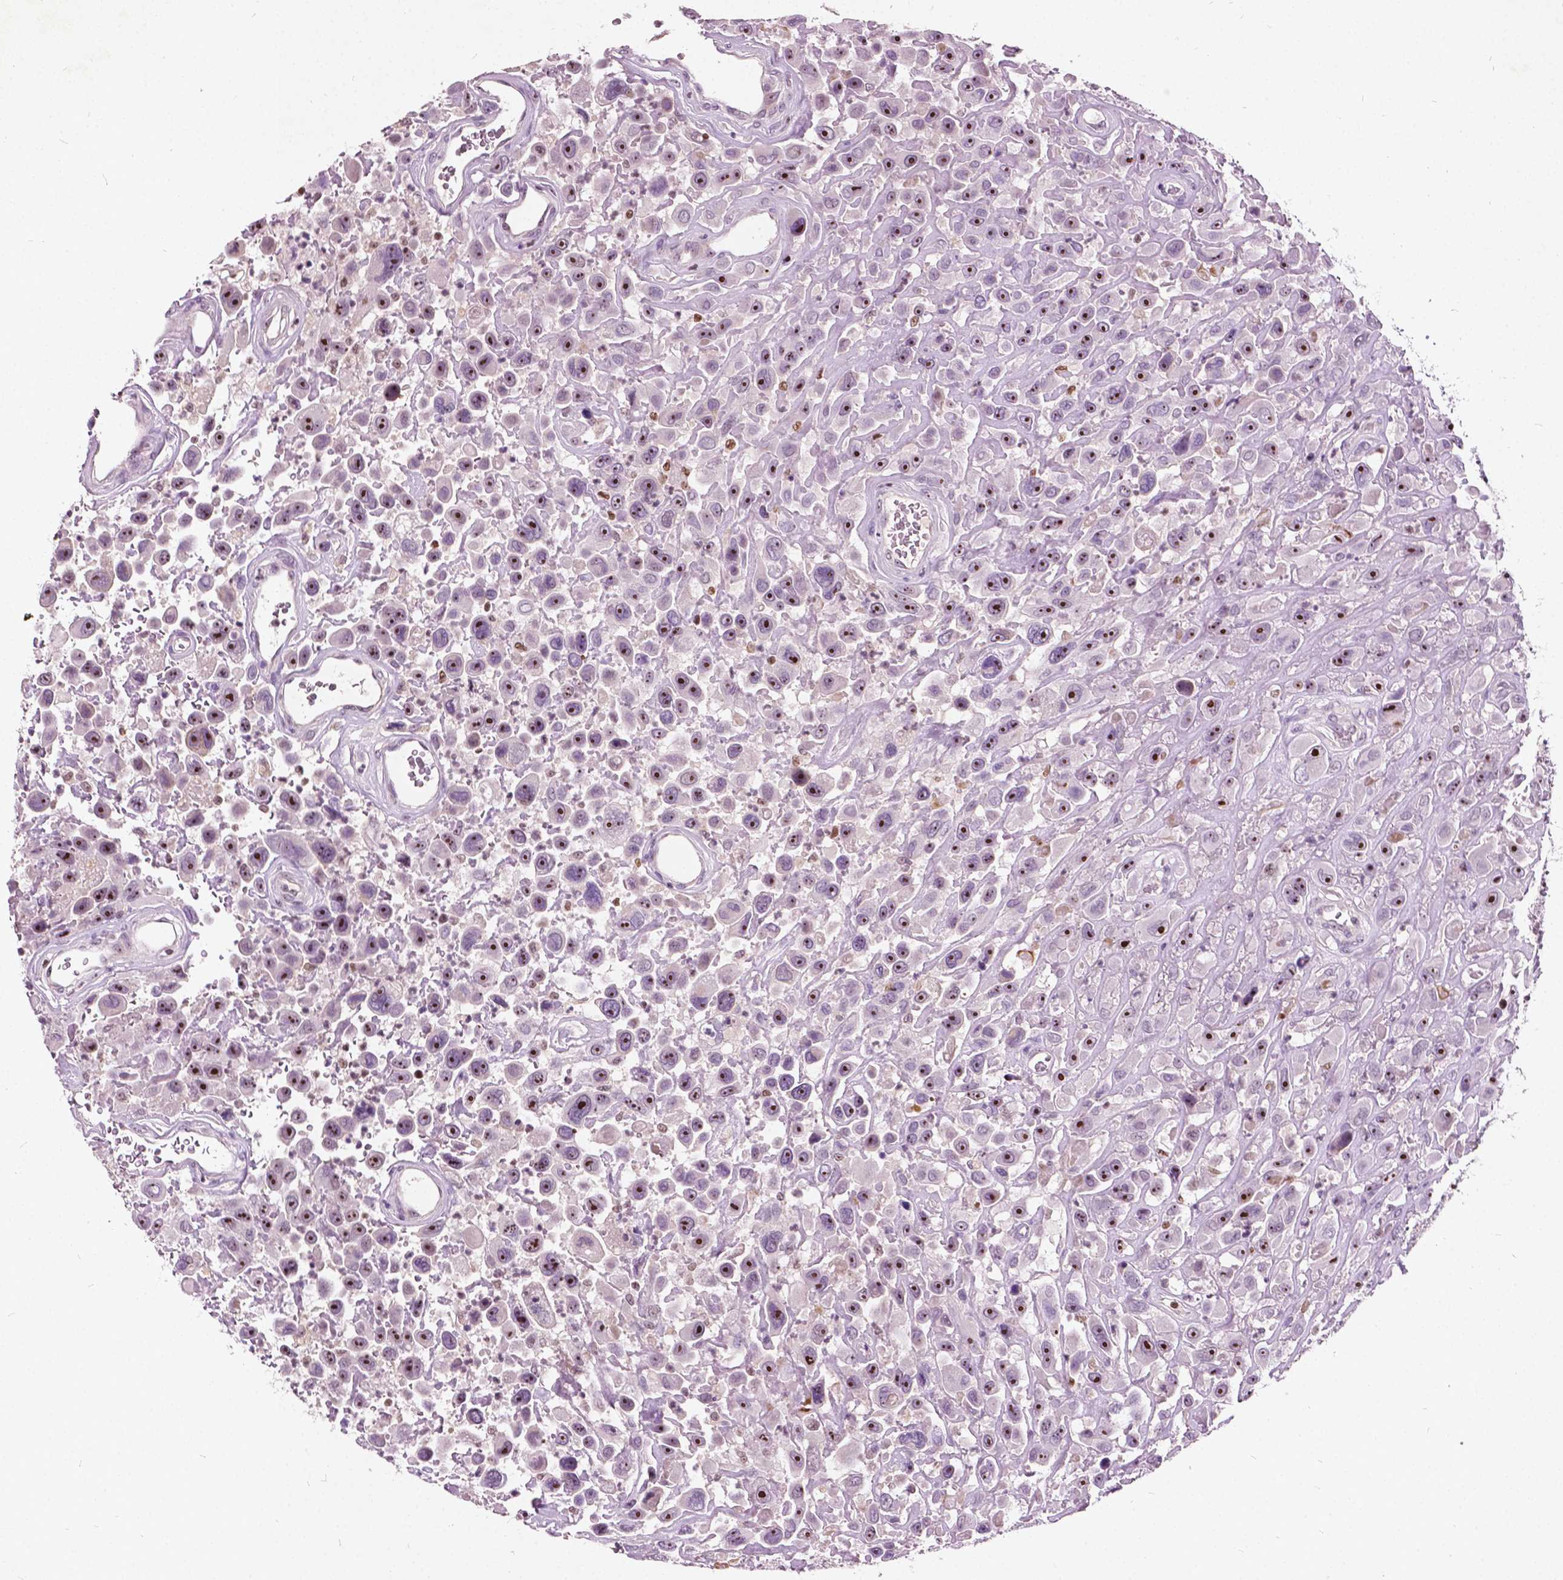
{"staining": {"intensity": "moderate", "quantity": ">75%", "location": "nuclear"}, "tissue": "urothelial cancer", "cell_type": "Tumor cells", "image_type": "cancer", "snomed": [{"axis": "morphology", "description": "Urothelial carcinoma, High grade"}, {"axis": "topography", "description": "Urinary bladder"}], "caption": "This photomicrograph demonstrates urothelial cancer stained with IHC to label a protein in brown. The nuclear of tumor cells show moderate positivity for the protein. Nuclei are counter-stained blue.", "gene": "ODF3L2", "patient": {"sex": "male", "age": 53}}